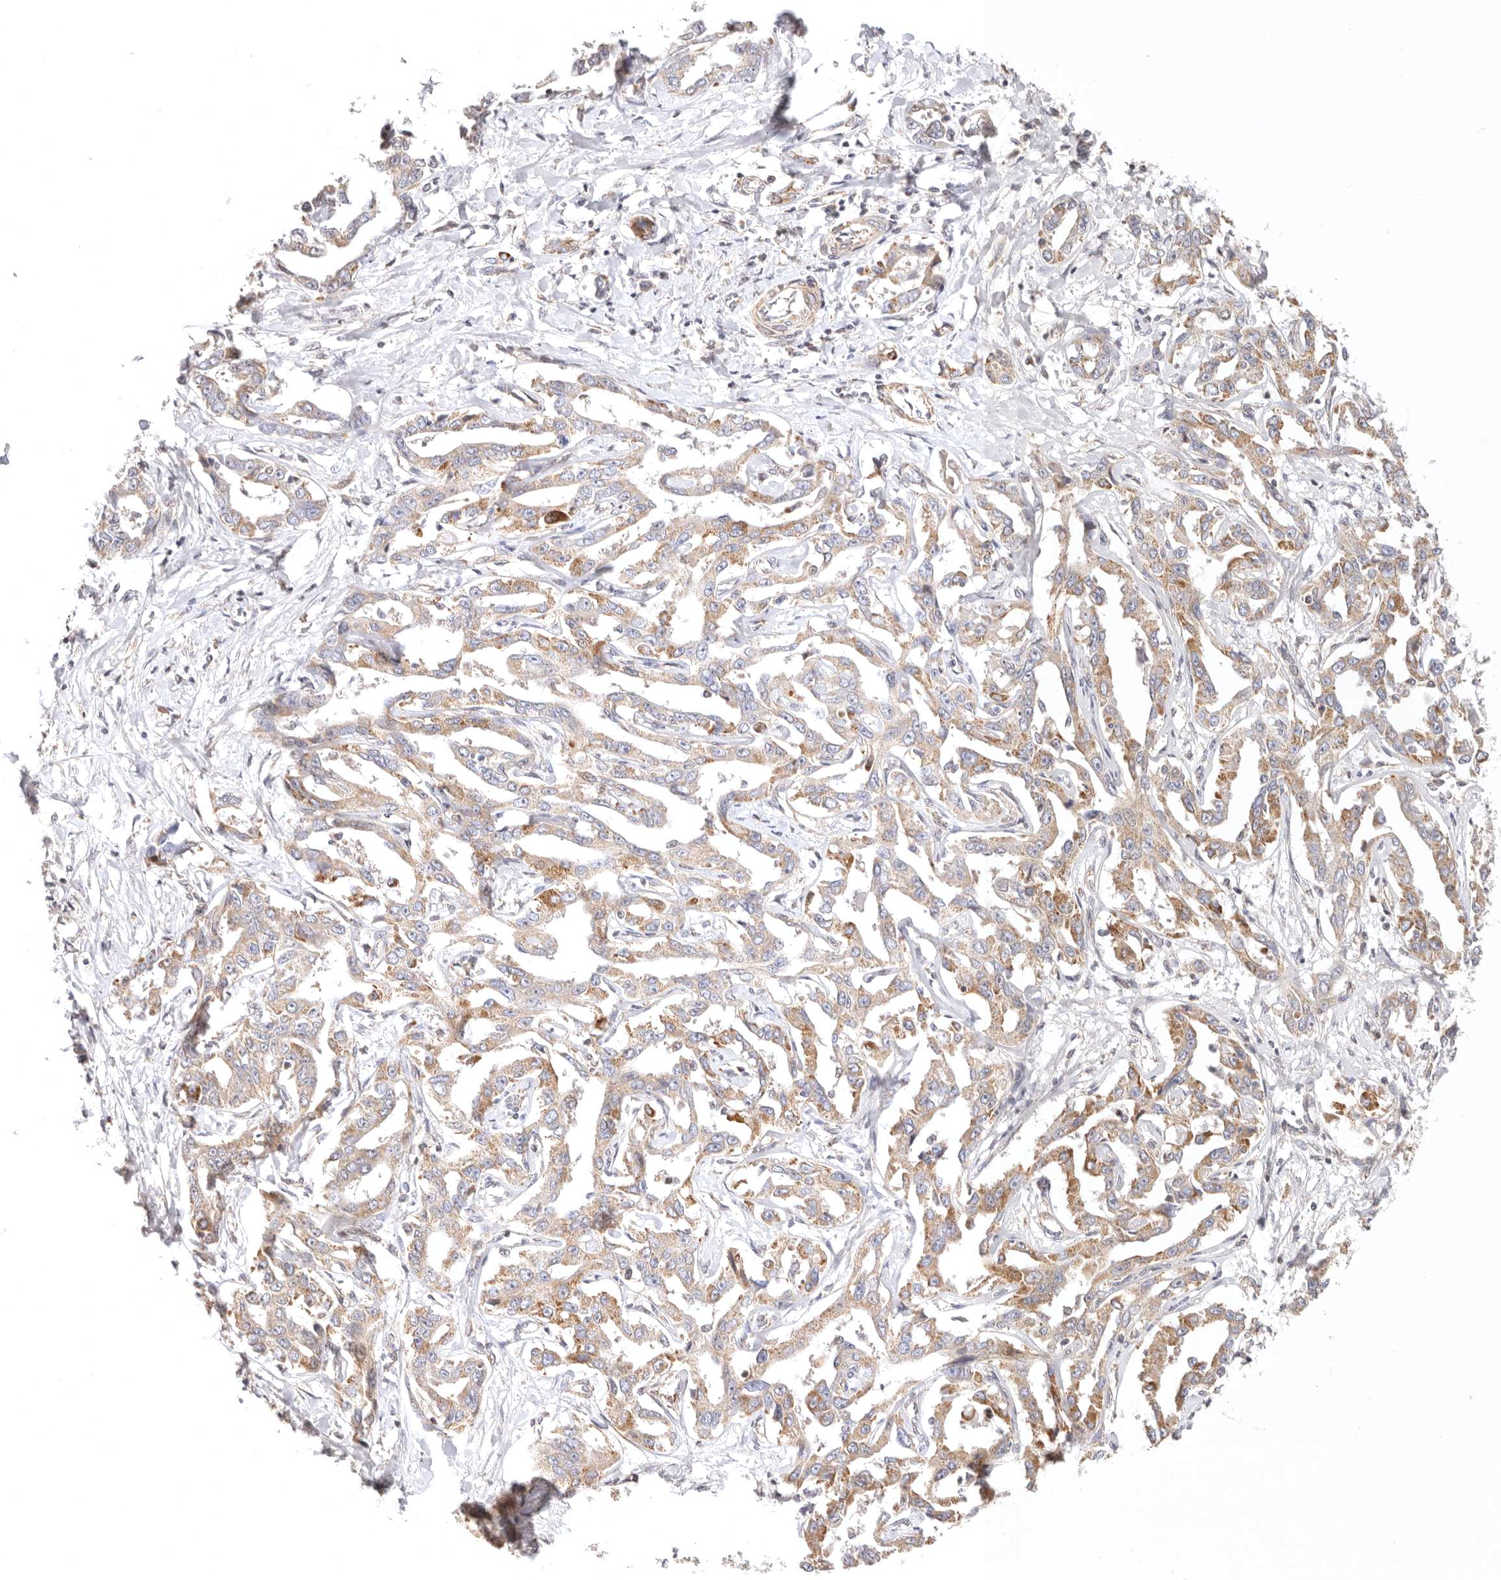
{"staining": {"intensity": "moderate", "quantity": ">75%", "location": "cytoplasmic/membranous"}, "tissue": "liver cancer", "cell_type": "Tumor cells", "image_type": "cancer", "snomed": [{"axis": "morphology", "description": "Cholangiocarcinoma"}, {"axis": "topography", "description": "Liver"}], "caption": "Brown immunohistochemical staining in human liver cholangiocarcinoma exhibits moderate cytoplasmic/membranous expression in about >75% of tumor cells. (IHC, brightfield microscopy, high magnification).", "gene": "KCMF1", "patient": {"sex": "male", "age": 59}}